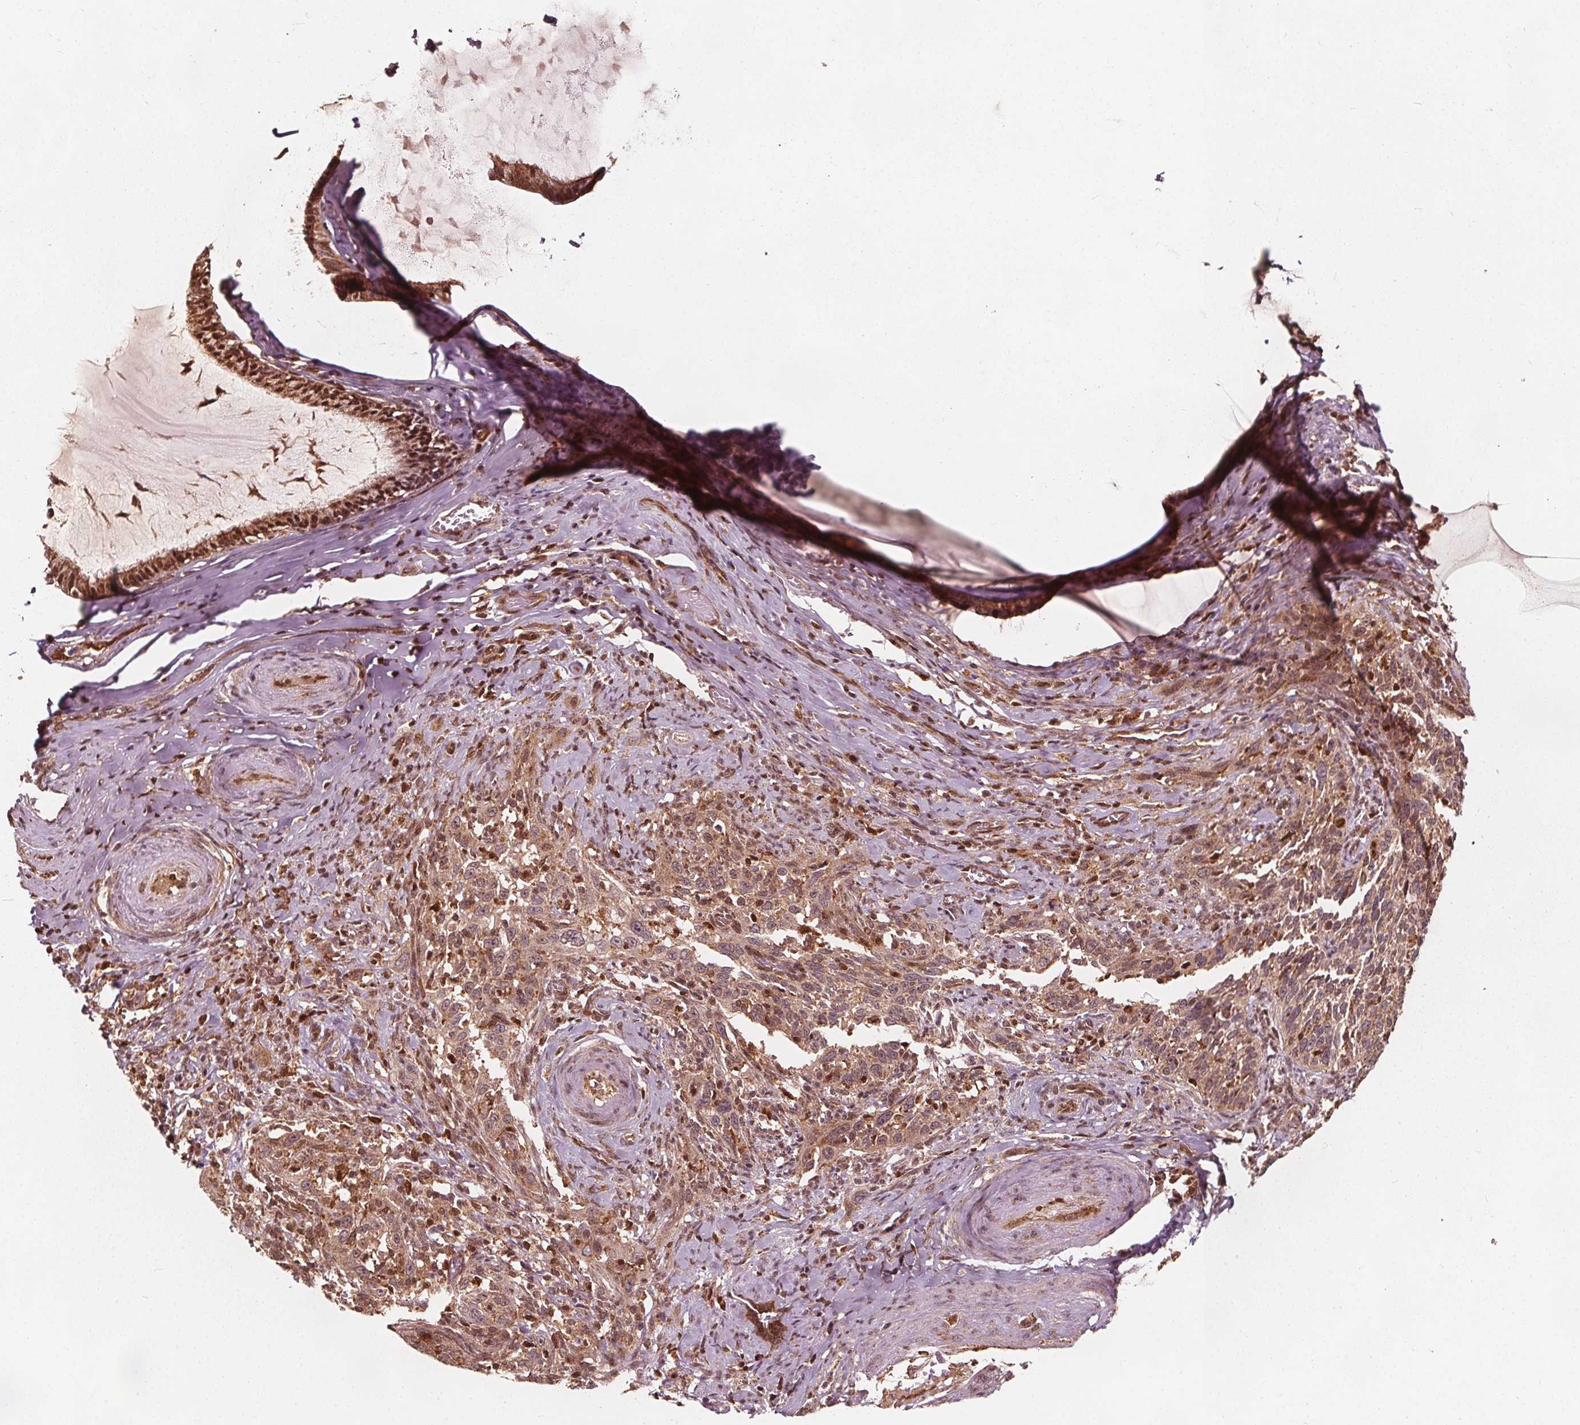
{"staining": {"intensity": "moderate", "quantity": ">75%", "location": "cytoplasmic/membranous,nuclear"}, "tissue": "cervical cancer", "cell_type": "Tumor cells", "image_type": "cancer", "snomed": [{"axis": "morphology", "description": "Squamous cell carcinoma, NOS"}, {"axis": "topography", "description": "Cervix"}], "caption": "Cervical cancer stained with DAB IHC displays medium levels of moderate cytoplasmic/membranous and nuclear positivity in about >75% of tumor cells.", "gene": "AIP", "patient": {"sex": "female", "age": 51}}